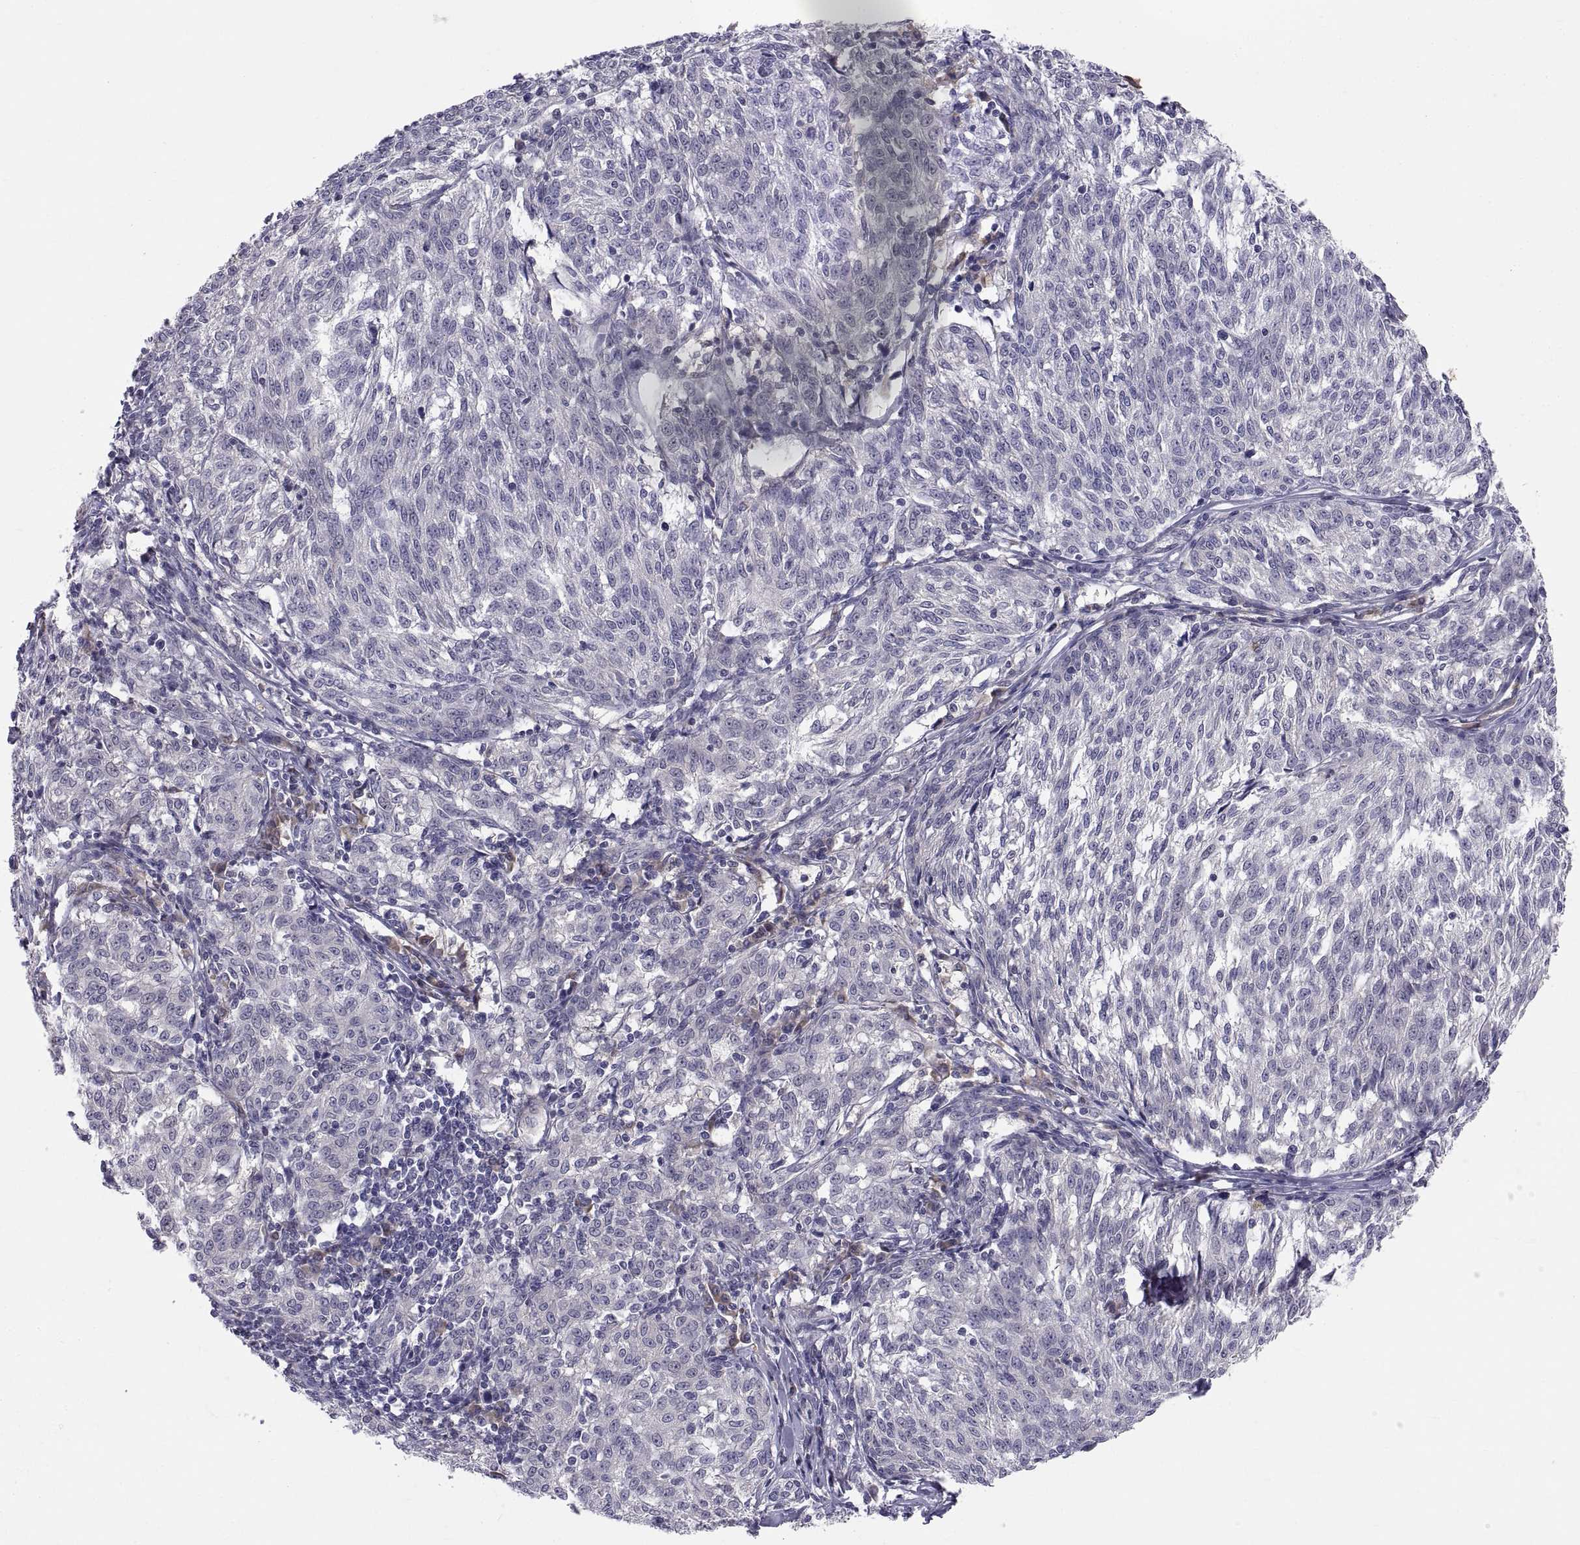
{"staining": {"intensity": "negative", "quantity": "none", "location": "none"}, "tissue": "melanoma", "cell_type": "Tumor cells", "image_type": "cancer", "snomed": [{"axis": "morphology", "description": "Malignant melanoma, NOS"}, {"axis": "topography", "description": "Skin"}], "caption": "High magnification brightfield microscopy of melanoma stained with DAB (3,3'-diaminobenzidine) (brown) and counterstained with hematoxylin (blue): tumor cells show no significant positivity. The staining was performed using DAB to visualize the protein expression in brown, while the nuclei were stained in blue with hematoxylin (Magnification: 20x).", "gene": "PKP1", "patient": {"sex": "female", "age": 72}}